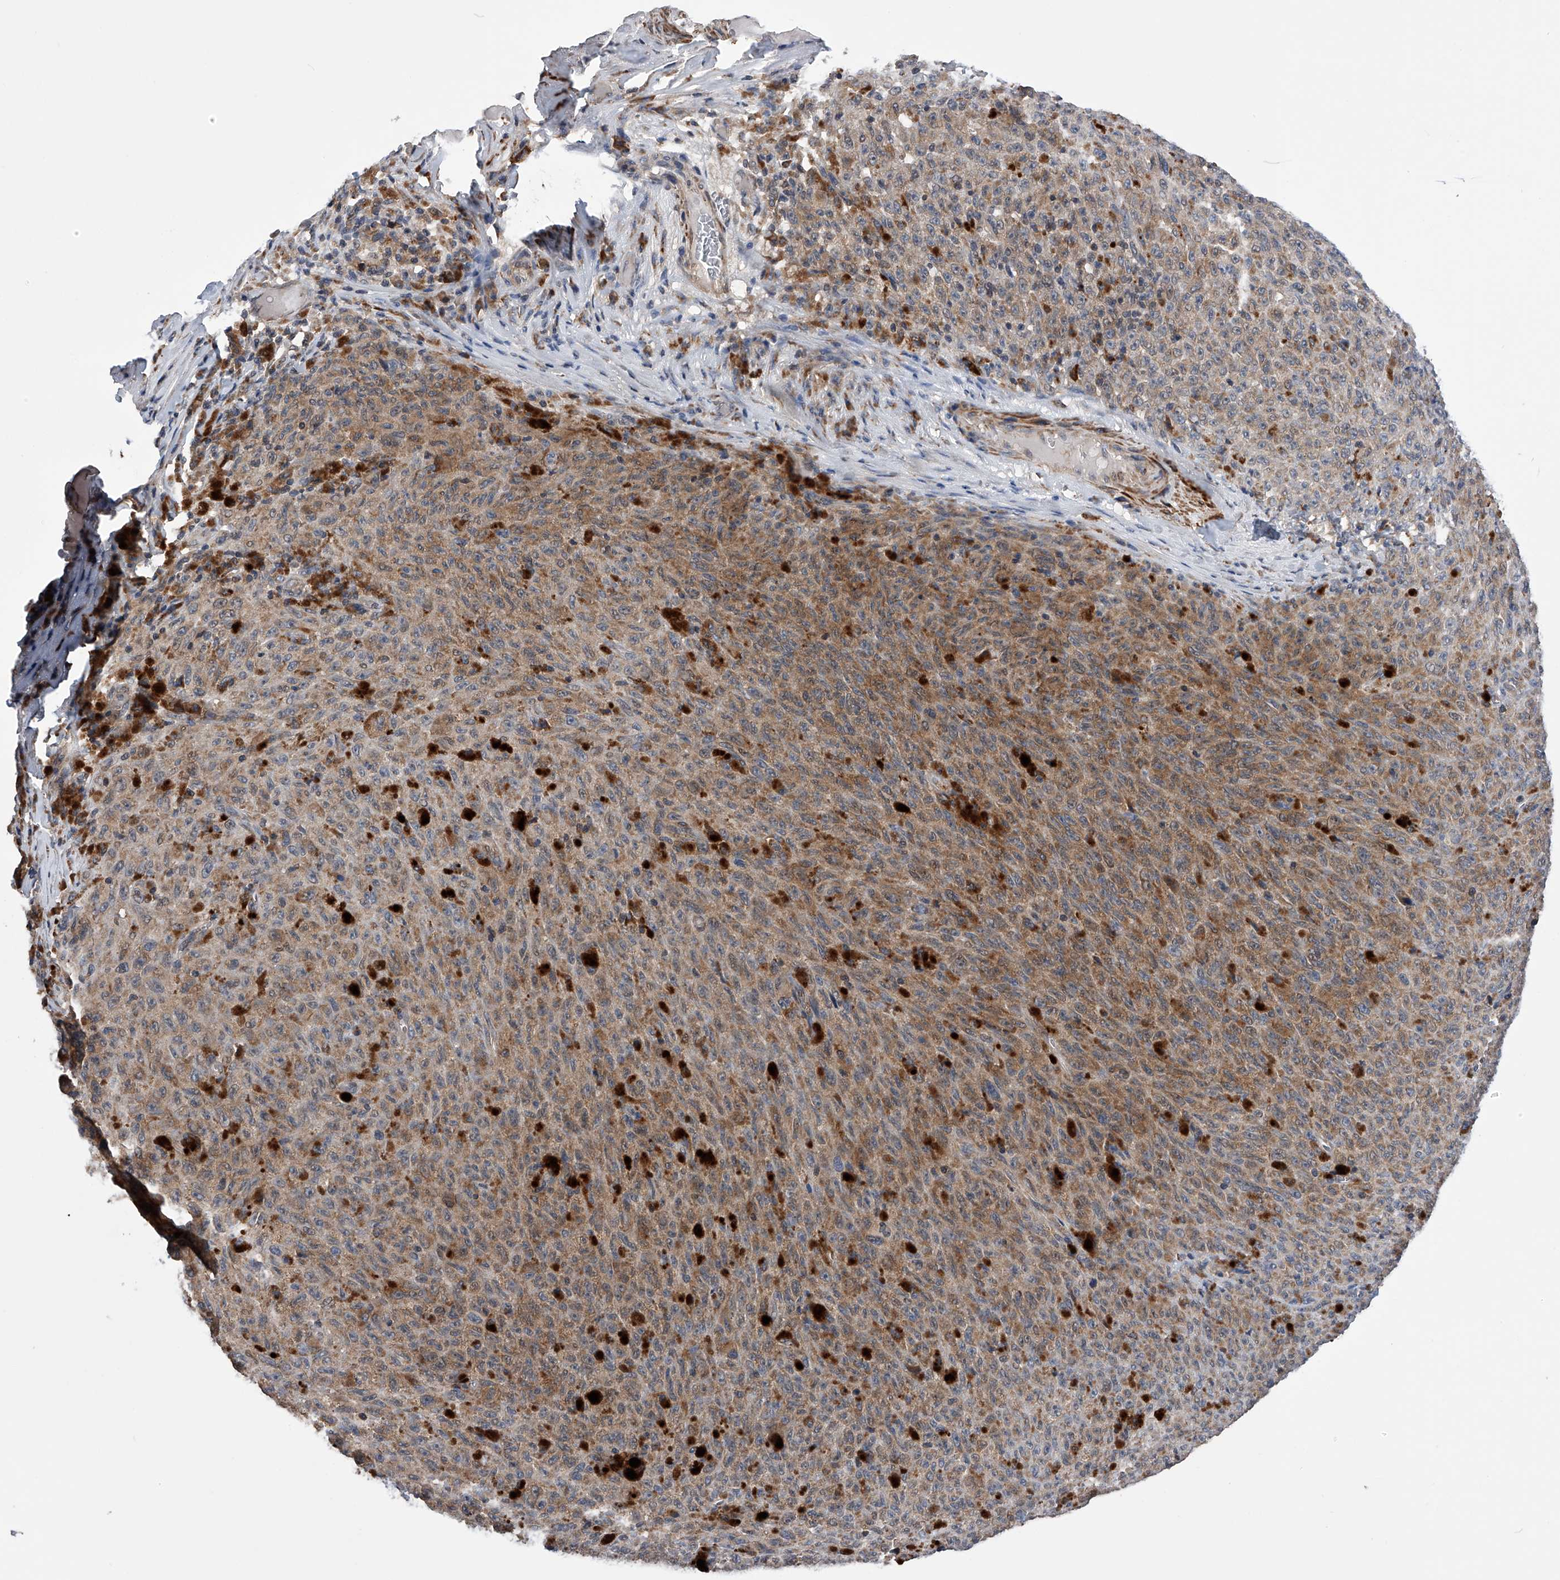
{"staining": {"intensity": "weak", "quantity": ">75%", "location": "cytoplasmic/membranous"}, "tissue": "melanoma", "cell_type": "Tumor cells", "image_type": "cancer", "snomed": [{"axis": "morphology", "description": "Malignant melanoma, NOS"}, {"axis": "topography", "description": "Skin"}], "caption": "IHC micrograph of melanoma stained for a protein (brown), which reveals low levels of weak cytoplasmic/membranous positivity in approximately >75% of tumor cells.", "gene": "SPOCK1", "patient": {"sex": "female", "age": 82}}